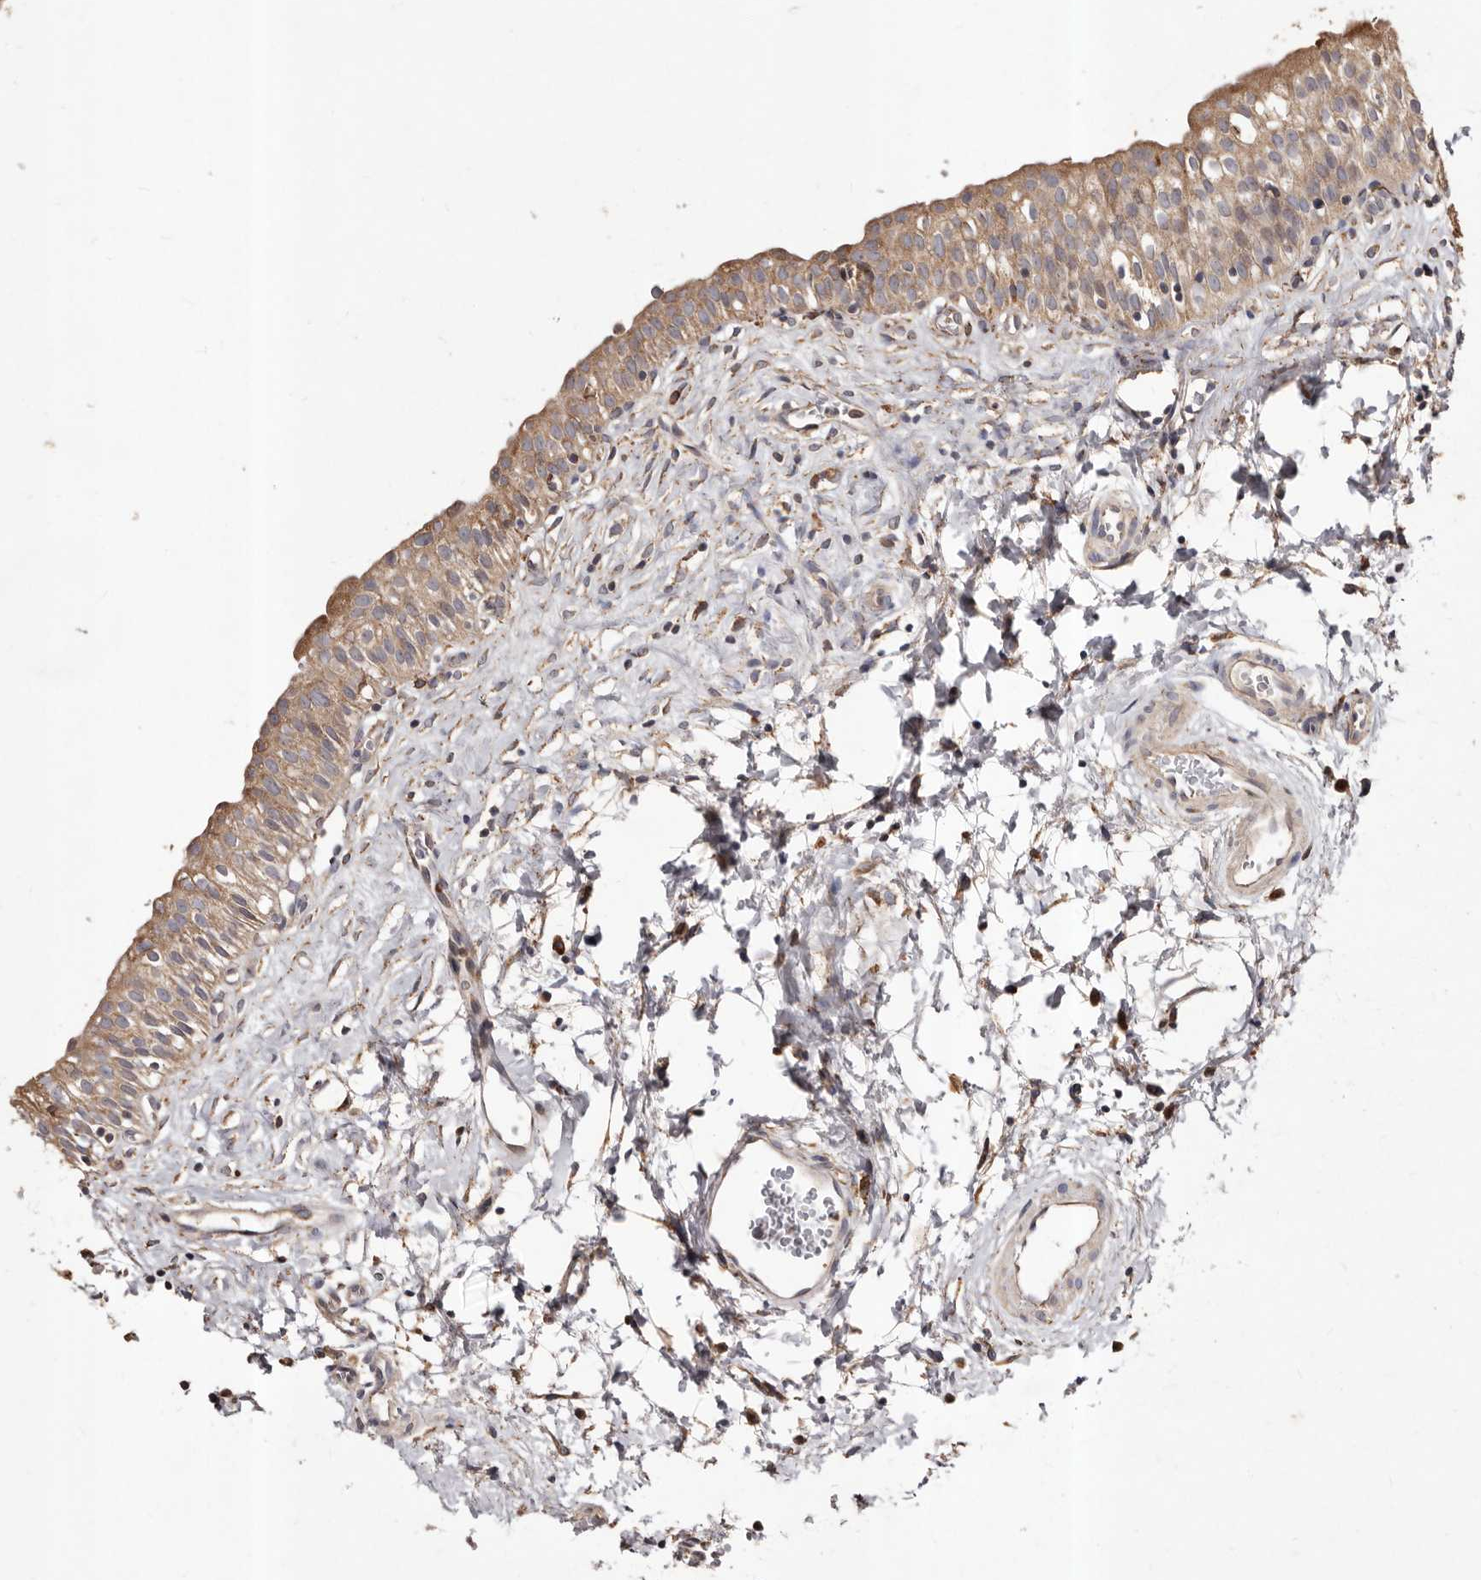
{"staining": {"intensity": "moderate", "quantity": ">75%", "location": "cytoplasmic/membranous"}, "tissue": "urinary bladder", "cell_type": "Urothelial cells", "image_type": "normal", "snomed": [{"axis": "morphology", "description": "Normal tissue, NOS"}, {"axis": "topography", "description": "Urinary bladder"}], "caption": "Immunohistochemical staining of benign urinary bladder reveals medium levels of moderate cytoplasmic/membranous staining in about >75% of urothelial cells.", "gene": "STEAP2", "patient": {"sex": "male", "age": 51}}